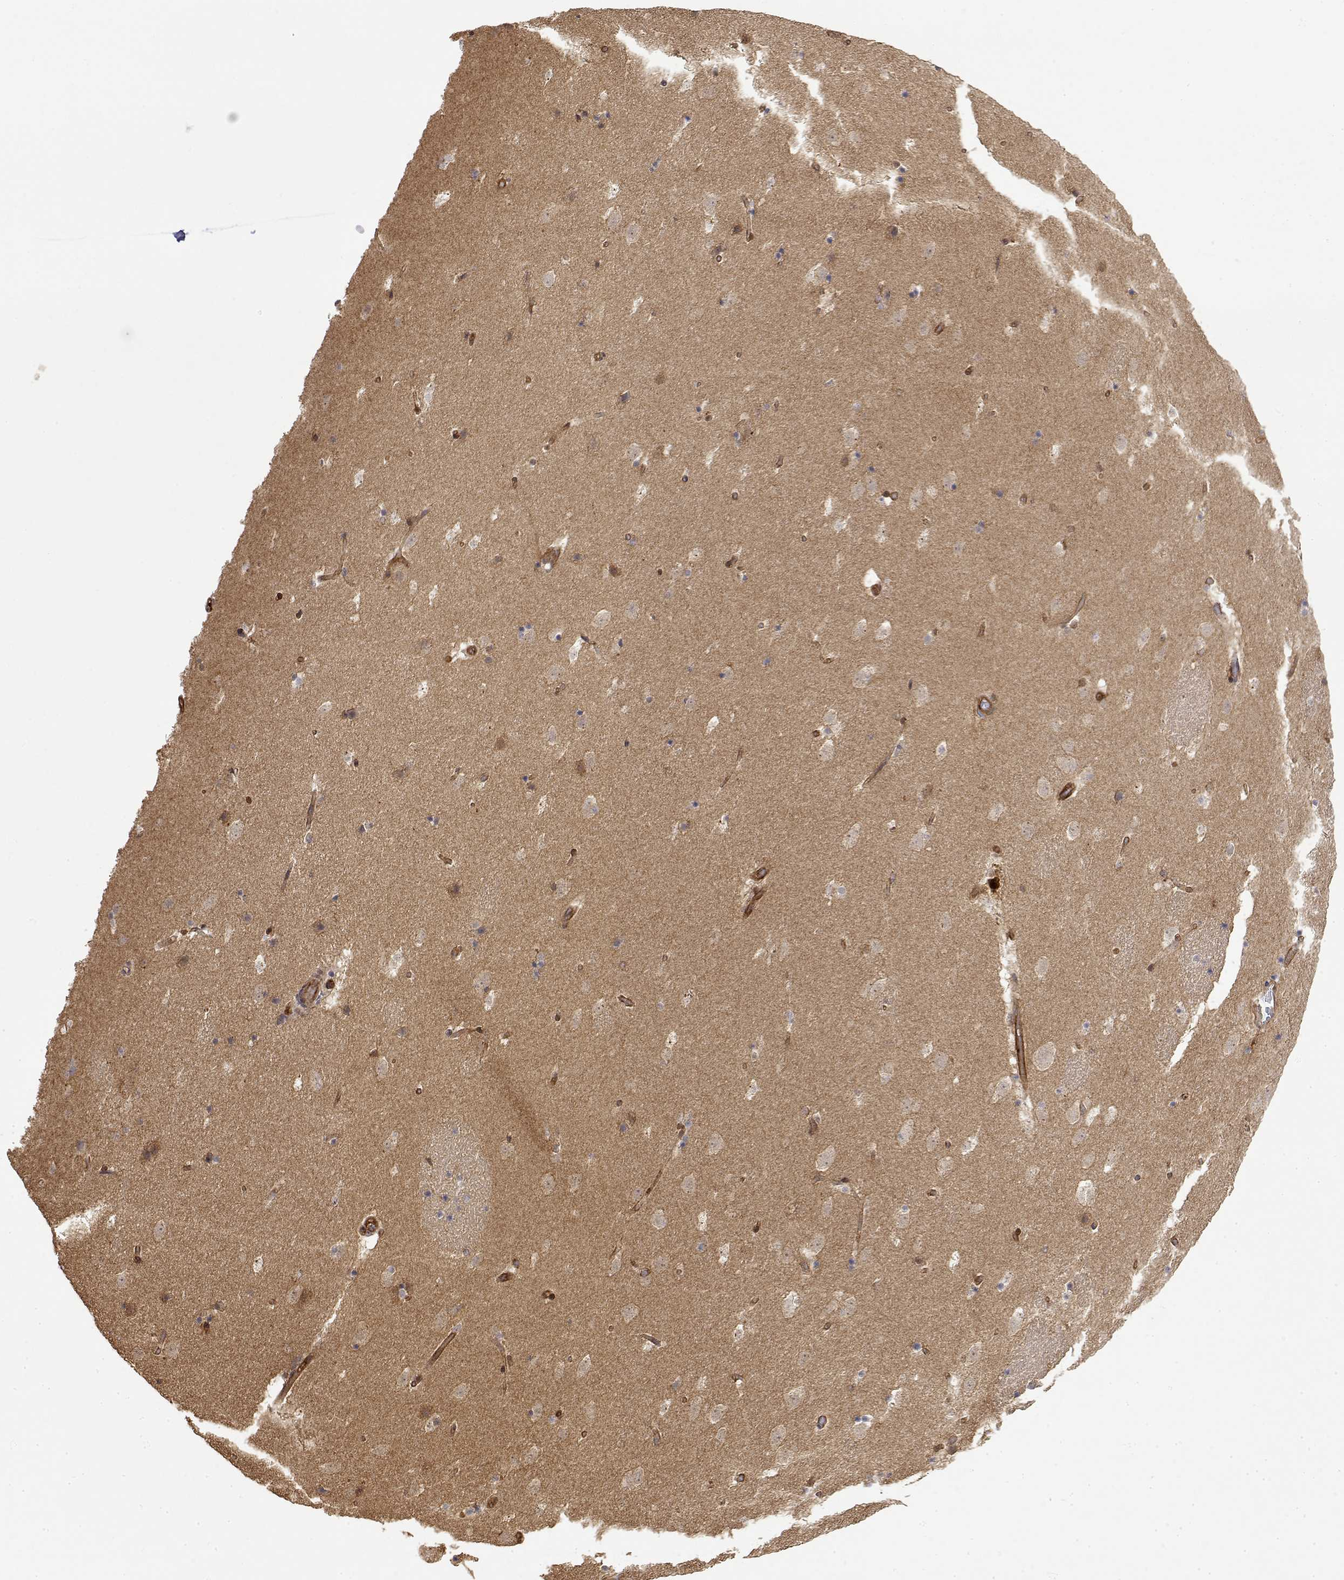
{"staining": {"intensity": "weak", "quantity": "25%-75%", "location": "cytoplasmic/membranous"}, "tissue": "caudate", "cell_type": "Glial cells", "image_type": "normal", "snomed": [{"axis": "morphology", "description": "Normal tissue, NOS"}, {"axis": "topography", "description": "Lateral ventricle wall"}], "caption": "Caudate stained with IHC displays weak cytoplasmic/membranous expression in about 25%-75% of glial cells.", "gene": "PACSIN2", "patient": {"sex": "male", "age": 37}}